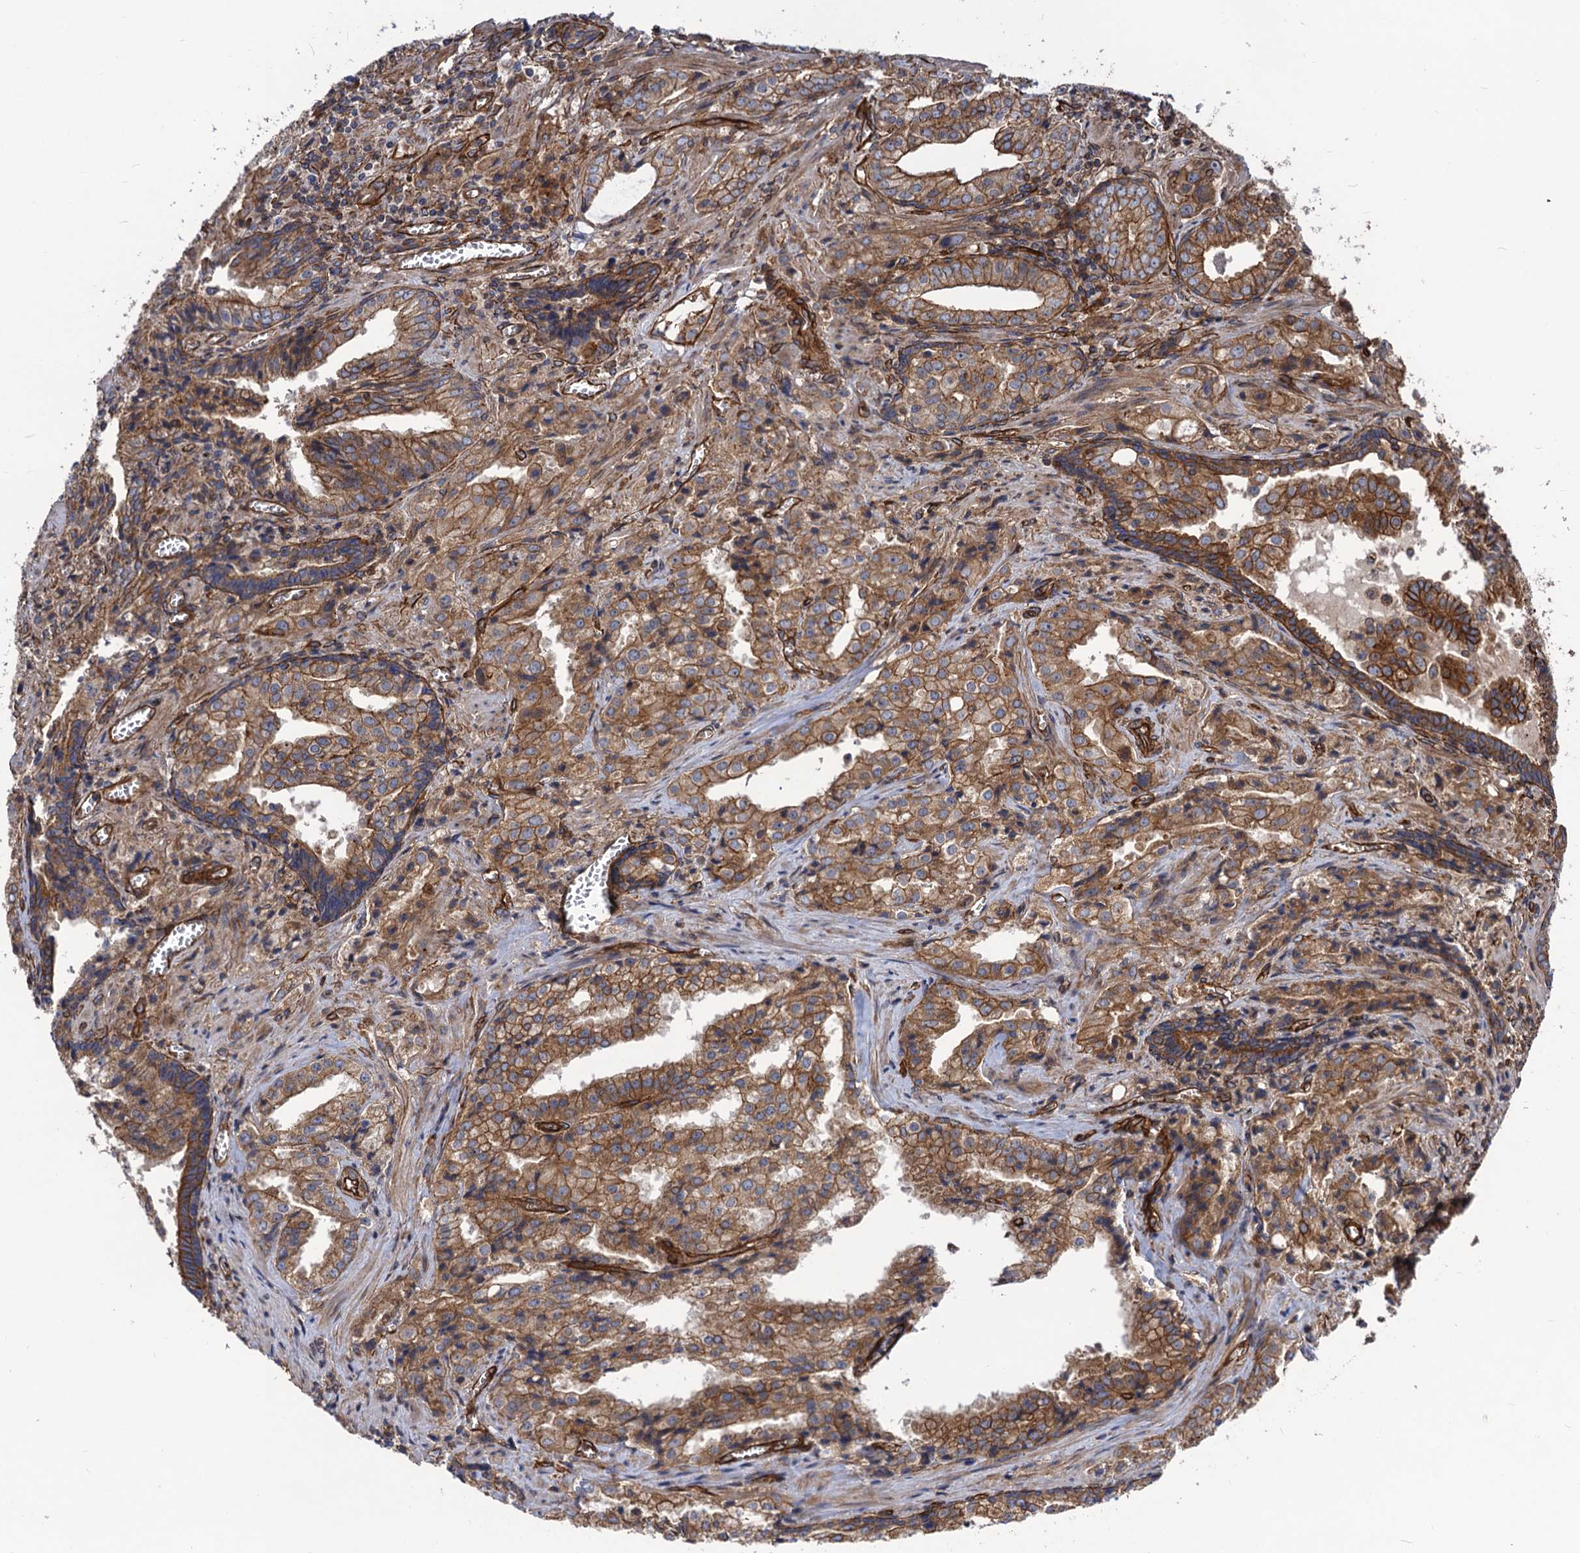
{"staining": {"intensity": "moderate", "quantity": ">75%", "location": "cytoplasmic/membranous"}, "tissue": "prostate cancer", "cell_type": "Tumor cells", "image_type": "cancer", "snomed": [{"axis": "morphology", "description": "Adenocarcinoma, High grade"}, {"axis": "topography", "description": "Prostate"}], "caption": "Immunohistochemical staining of human adenocarcinoma (high-grade) (prostate) demonstrates medium levels of moderate cytoplasmic/membranous staining in approximately >75% of tumor cells.", "gene": "CIP2A", "patient": {"sex": "male", "age": 68}}